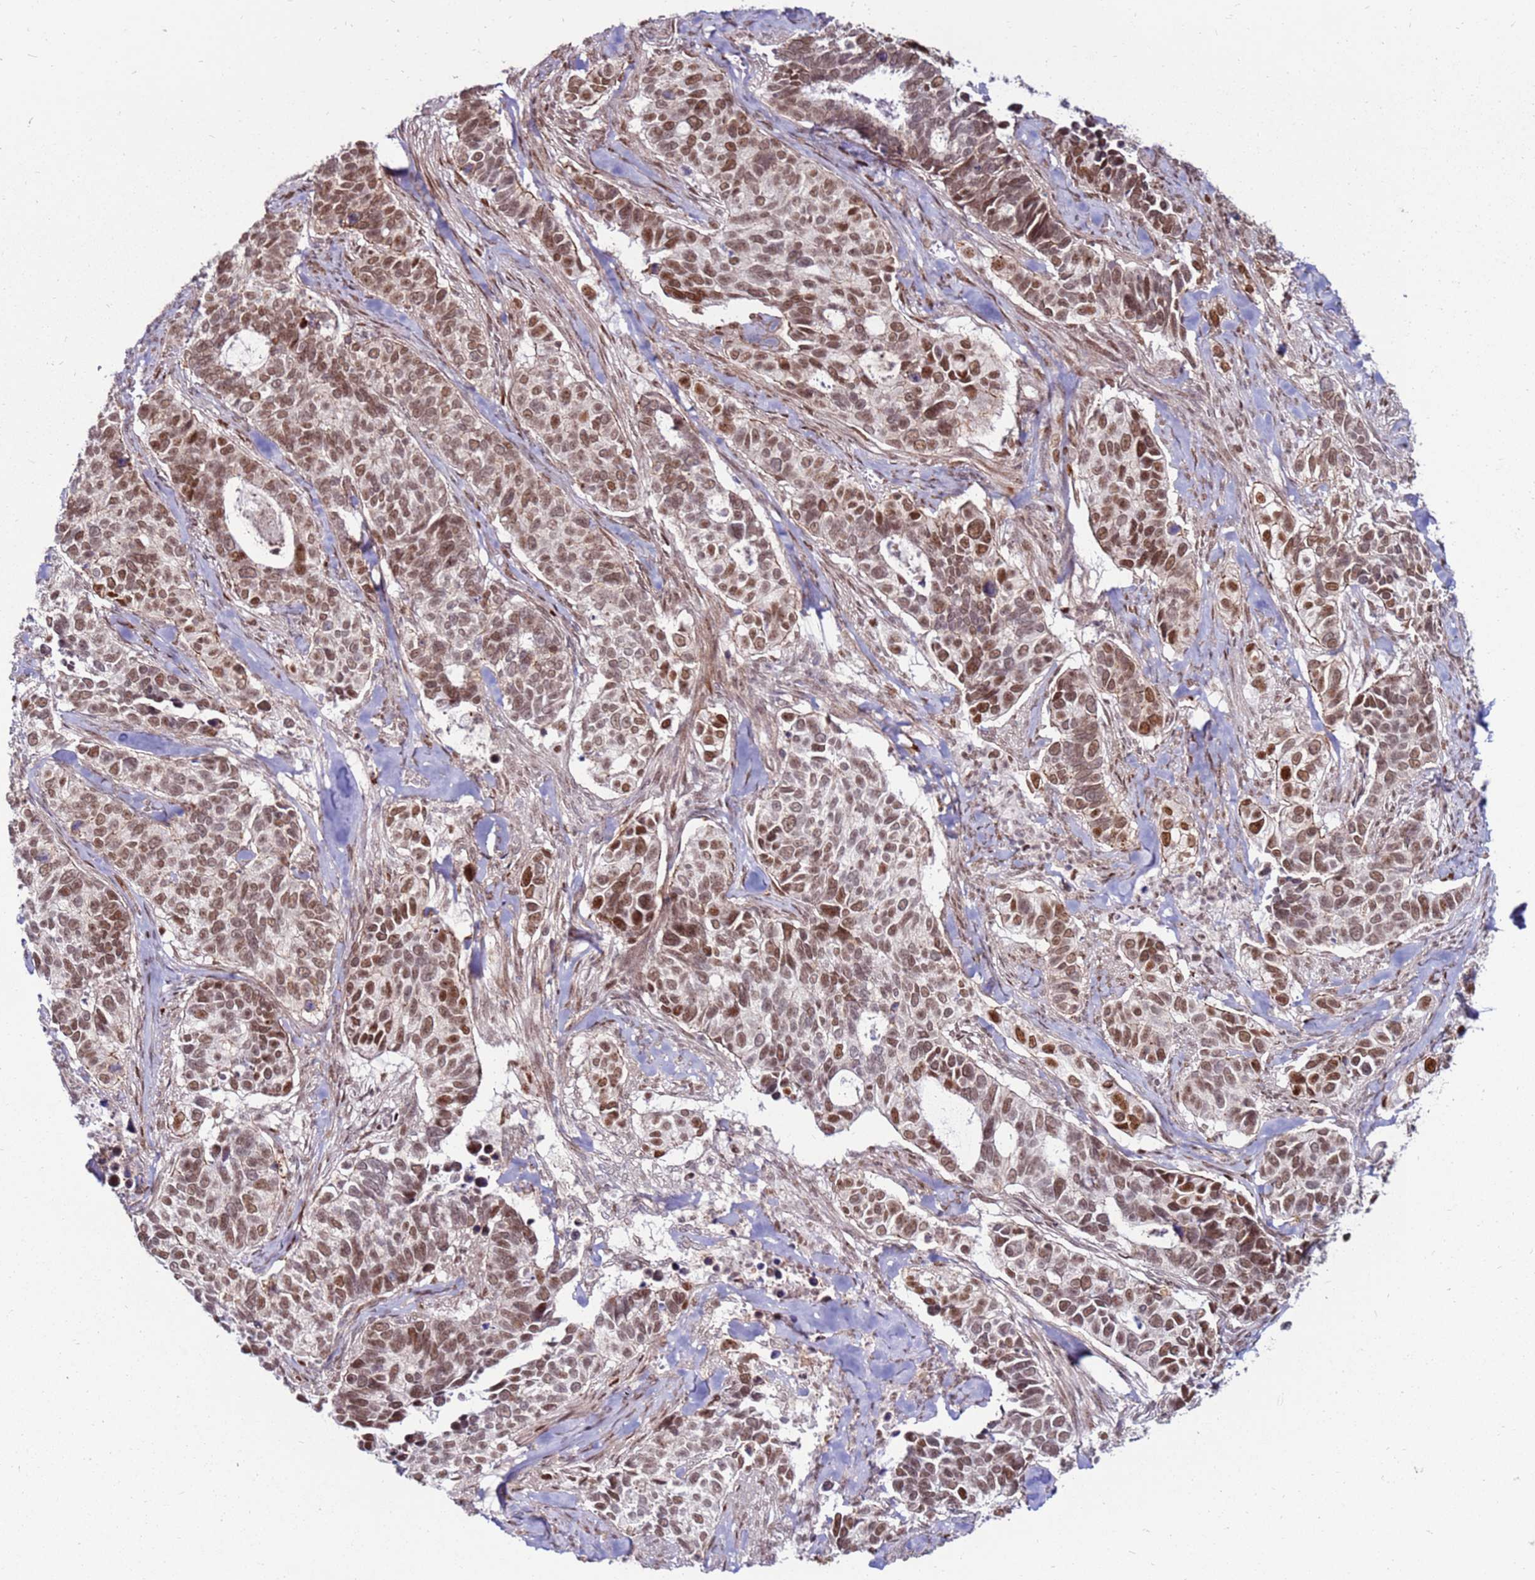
{"staining": {"intensity": "moderate", "quantity": ">75%", "location": "nuclear"}, "tissue": "cervical cancer", "cell_type": "Tumor cells", "image_type": "cancer", "snomed": [{"axis": "morphology", "description": "Squamous cell carcinoma, NOS"}, {"axis": "topography", "description": "Cervix"}], "caption": "DAB immunohistochemical staining of cervical cancer shows moderate nuclear protein staining in approximately >75% of tumor cells.", "gene": "KPNA4", "patient": {"sex": "female", "age": 38}}